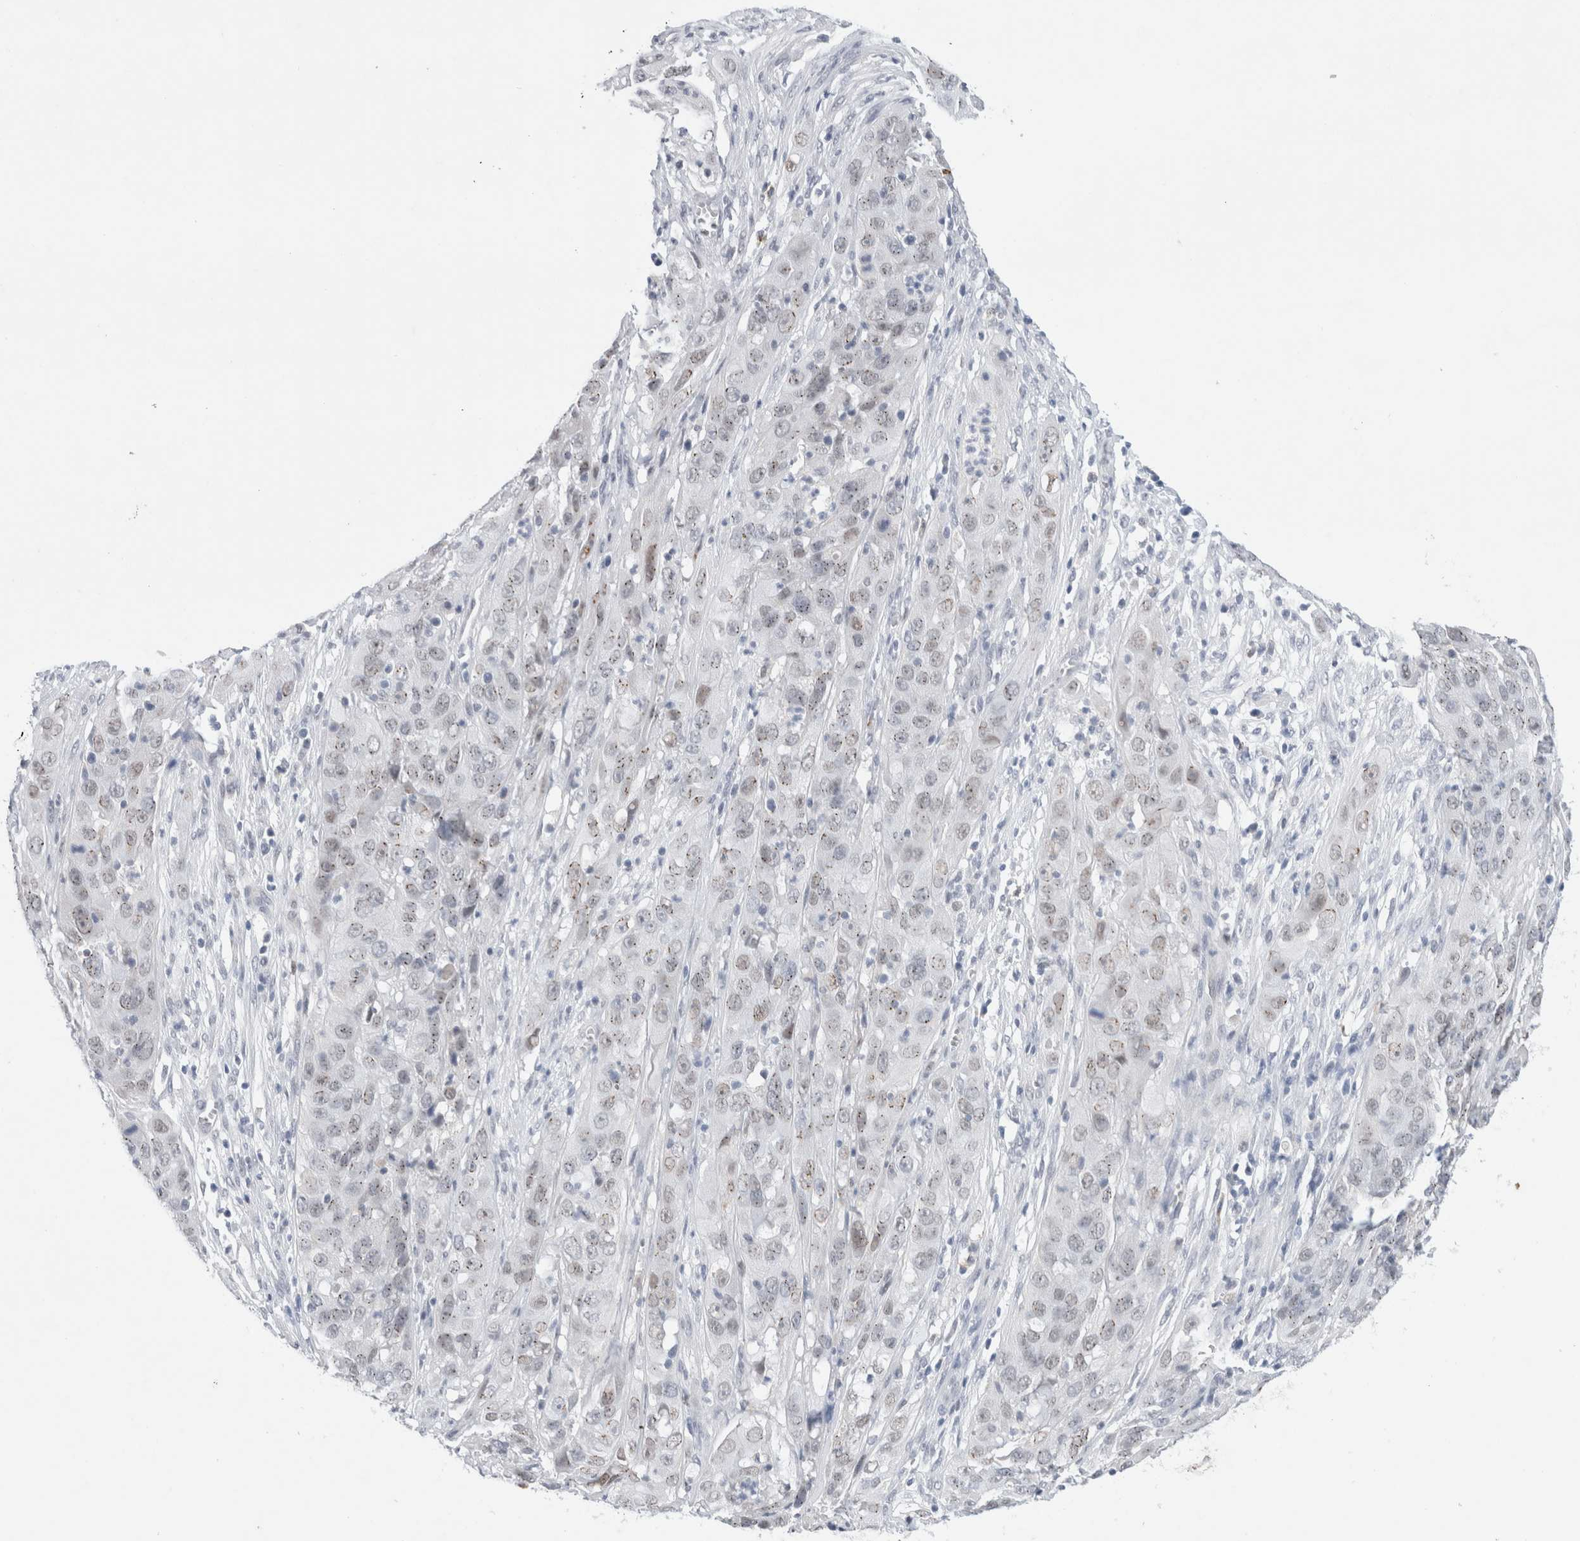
{"staining": {"intensity": "weak", "quantity": "25%-75%", "location": "nuclear"}, "tissue": "cervical cancer", "cell_type": "Tumor cells", "image_type": "cancer", "snomed": [{"axis": "morphology", "description": "Squamous cell carcinoma, NOS"}, {"axis": "topography", "description": "Cervix"}], "caption": "Immunohistochemistry (IHC) (DAB (3,3'-diaminobenzidine)) staining of human cervical squamous cell carcinoma exhibits weak nuclear protein positivity in approximately 25%-75% of tumor cells. (brown staining indicates protein expression, while blue staining denotes nuclei).", "gene": "SLC22A12", "patient": {"sex": "female", "age": 32}}